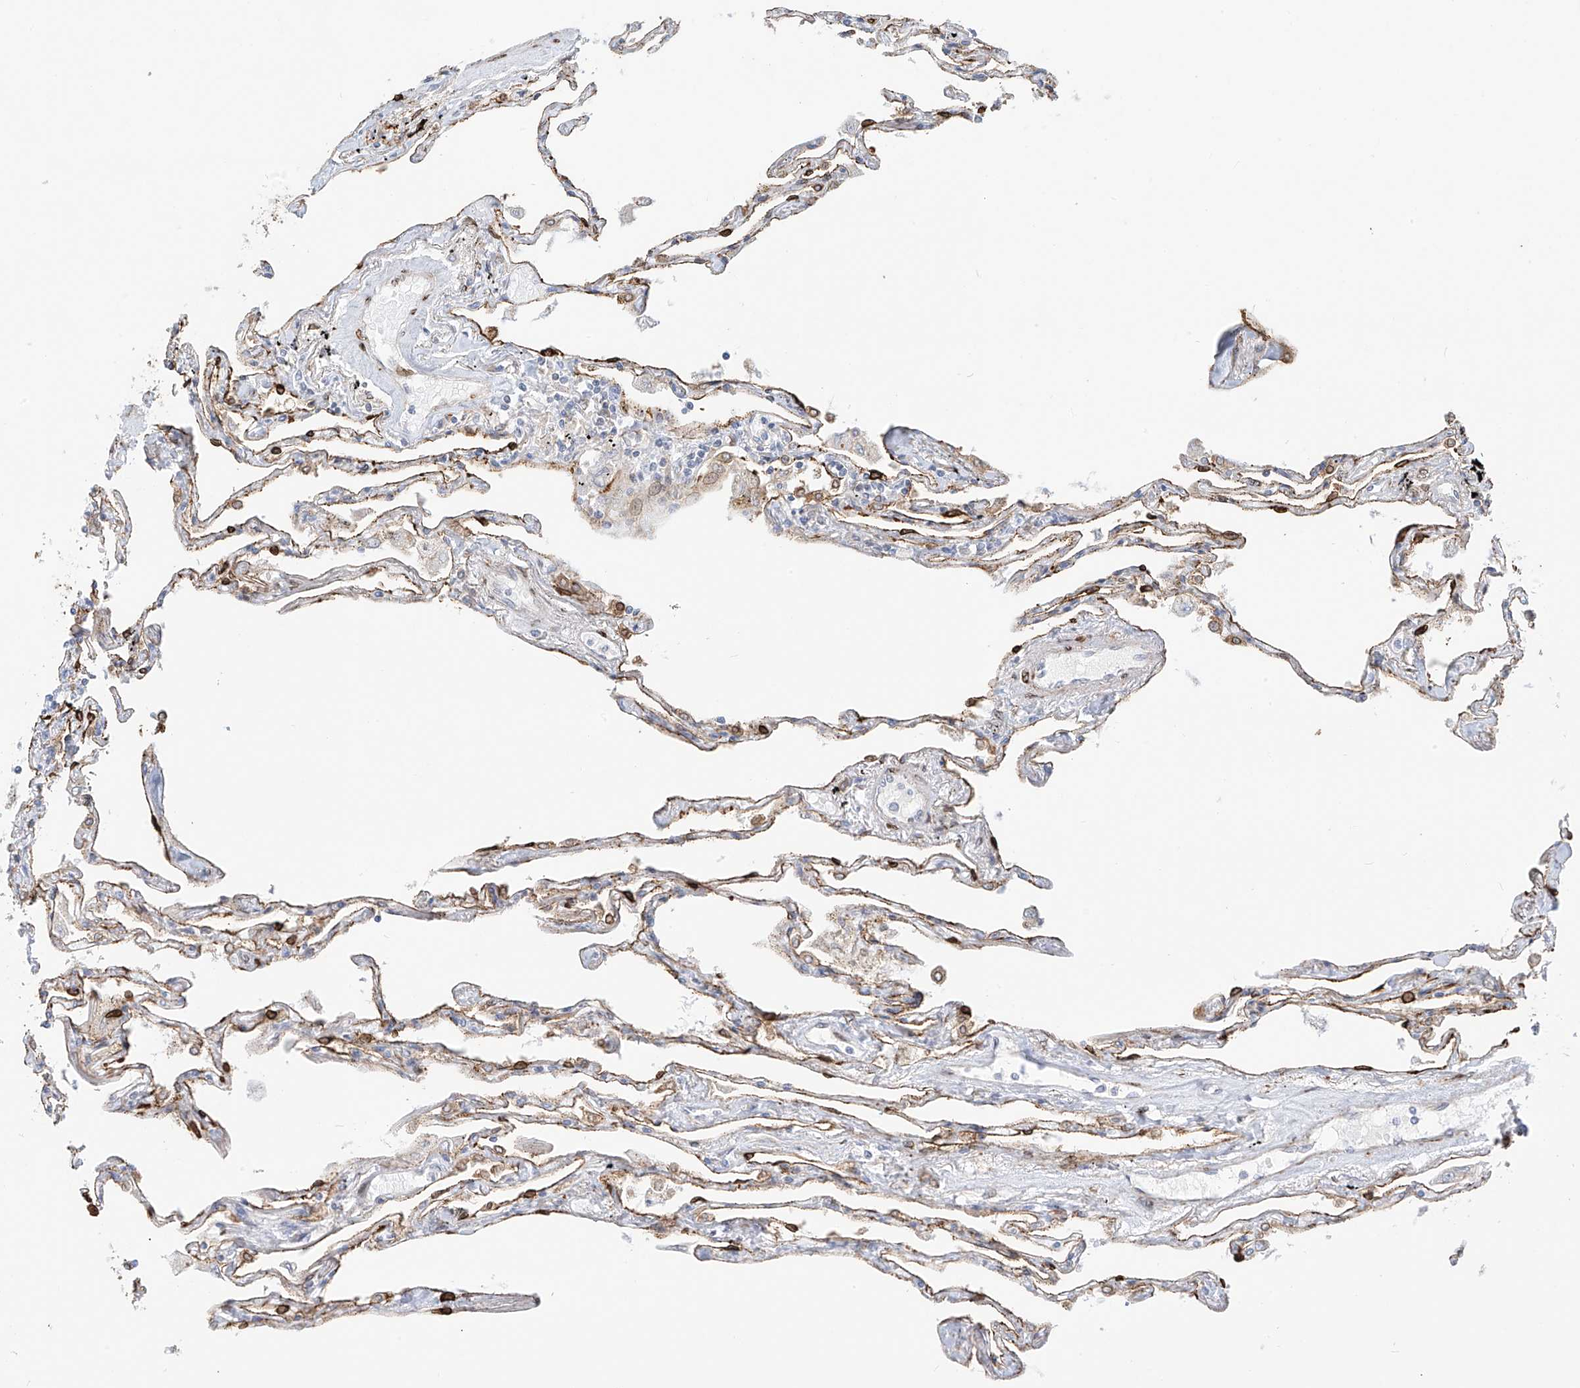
{"staining": {"intensity": "moderate", "quantity": ">75%", "location": "cytoplasmic/membranous"}, "tissue": "lung", "cell_type": "Alveolar cells", "image_type": "normal", "snomed": [{"axis": "morphology", "description": "Normal tissue, NOS"}, {"axis": "topography", "description": "Lung"}], "caption": "Moderate cytoplasmic/membranous positivity for a protein is present in about >75% of alveolar cells of normal lung using immunohistochemistry (IHC).", "gene": "PCYOX1", "patient": {"sex": "female", "age": 67}}